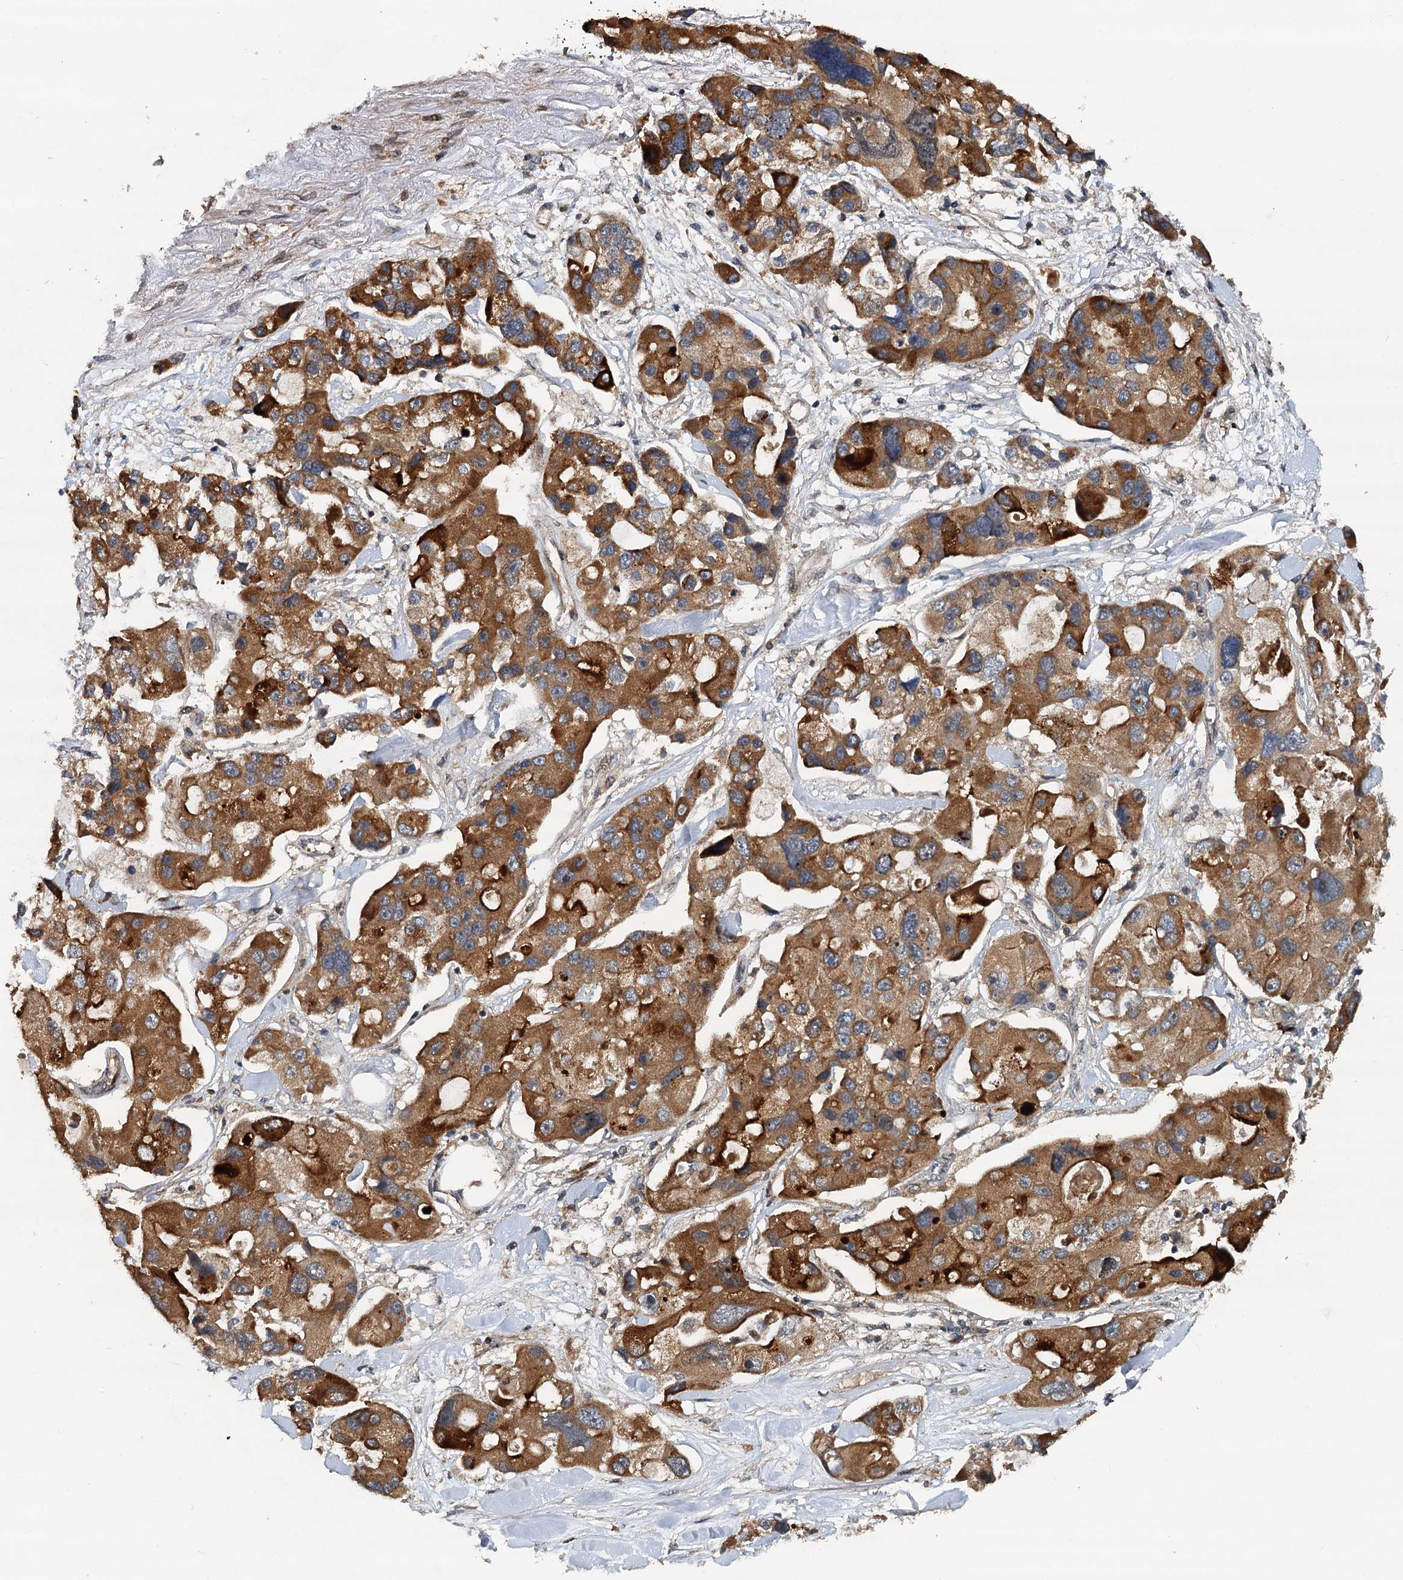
{"staining": {"intensity": "strong", "quantity": ">75%", "location": "cytoplasmic/membranous"}, "tissue": "lung cancer", "cell_type": "Tumor cells", "image_type": "cancer", "snomed": [{"axis": "morphology", "description": "Adenocarcinoma, NOS"}, {"axis": "topography", "description": "Lung"}], "caption": "Lung adenocarcinoma stained with immunohistochemistry demonstrates strong cytoplasmic/membranous staining in about >75% of tumor cells.", "gene": "LRRK2", "patient": {"sex": "female", "age": 54}}